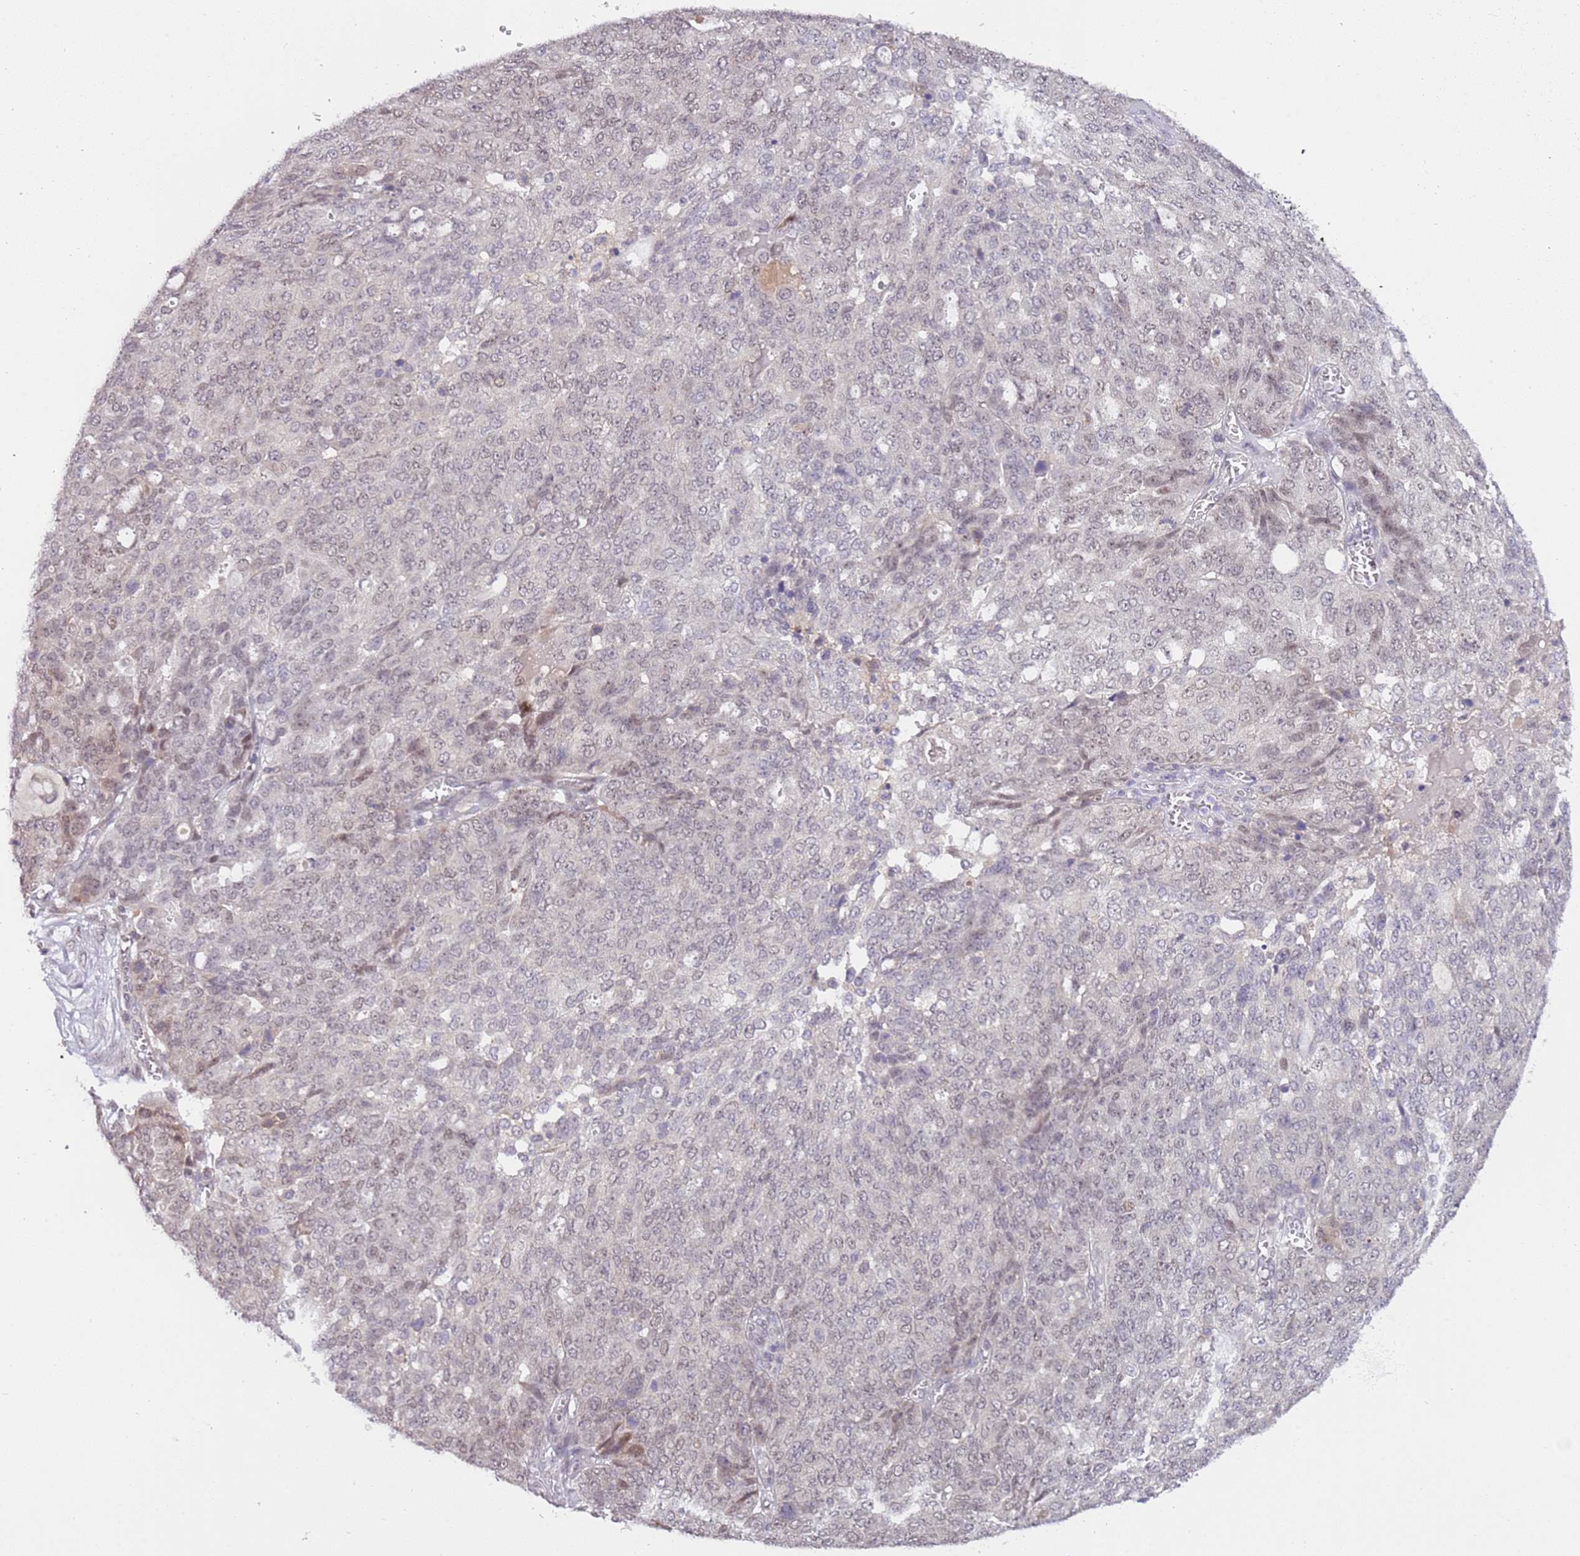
{"staining": {"intensity": "weak", "quantity": "<25%", "location": "nuclear"}, "tissue": "ovarian cancer", "cell_type": "Tumor cells", "image_type": "cancer", "snomed": [{"axis": "morphology", "description": "Cystadenocarcinoma, serous, NOS"}, {"axis": "topography", "description": "Soft tissue"}, {"axis": "topography", "description": "Ovary"}], "caption": "DAB immunohistochemical staining of human ovarian cancer (serous cystadenocarcinoma) displays no significant positivity in tumor cells. The staining is performed using DAB brown chromogen with nuclei counter-stained in using hematoxylin.", "gene": "MAGEF1", "patient": {"sex": "female", "age": 57}}